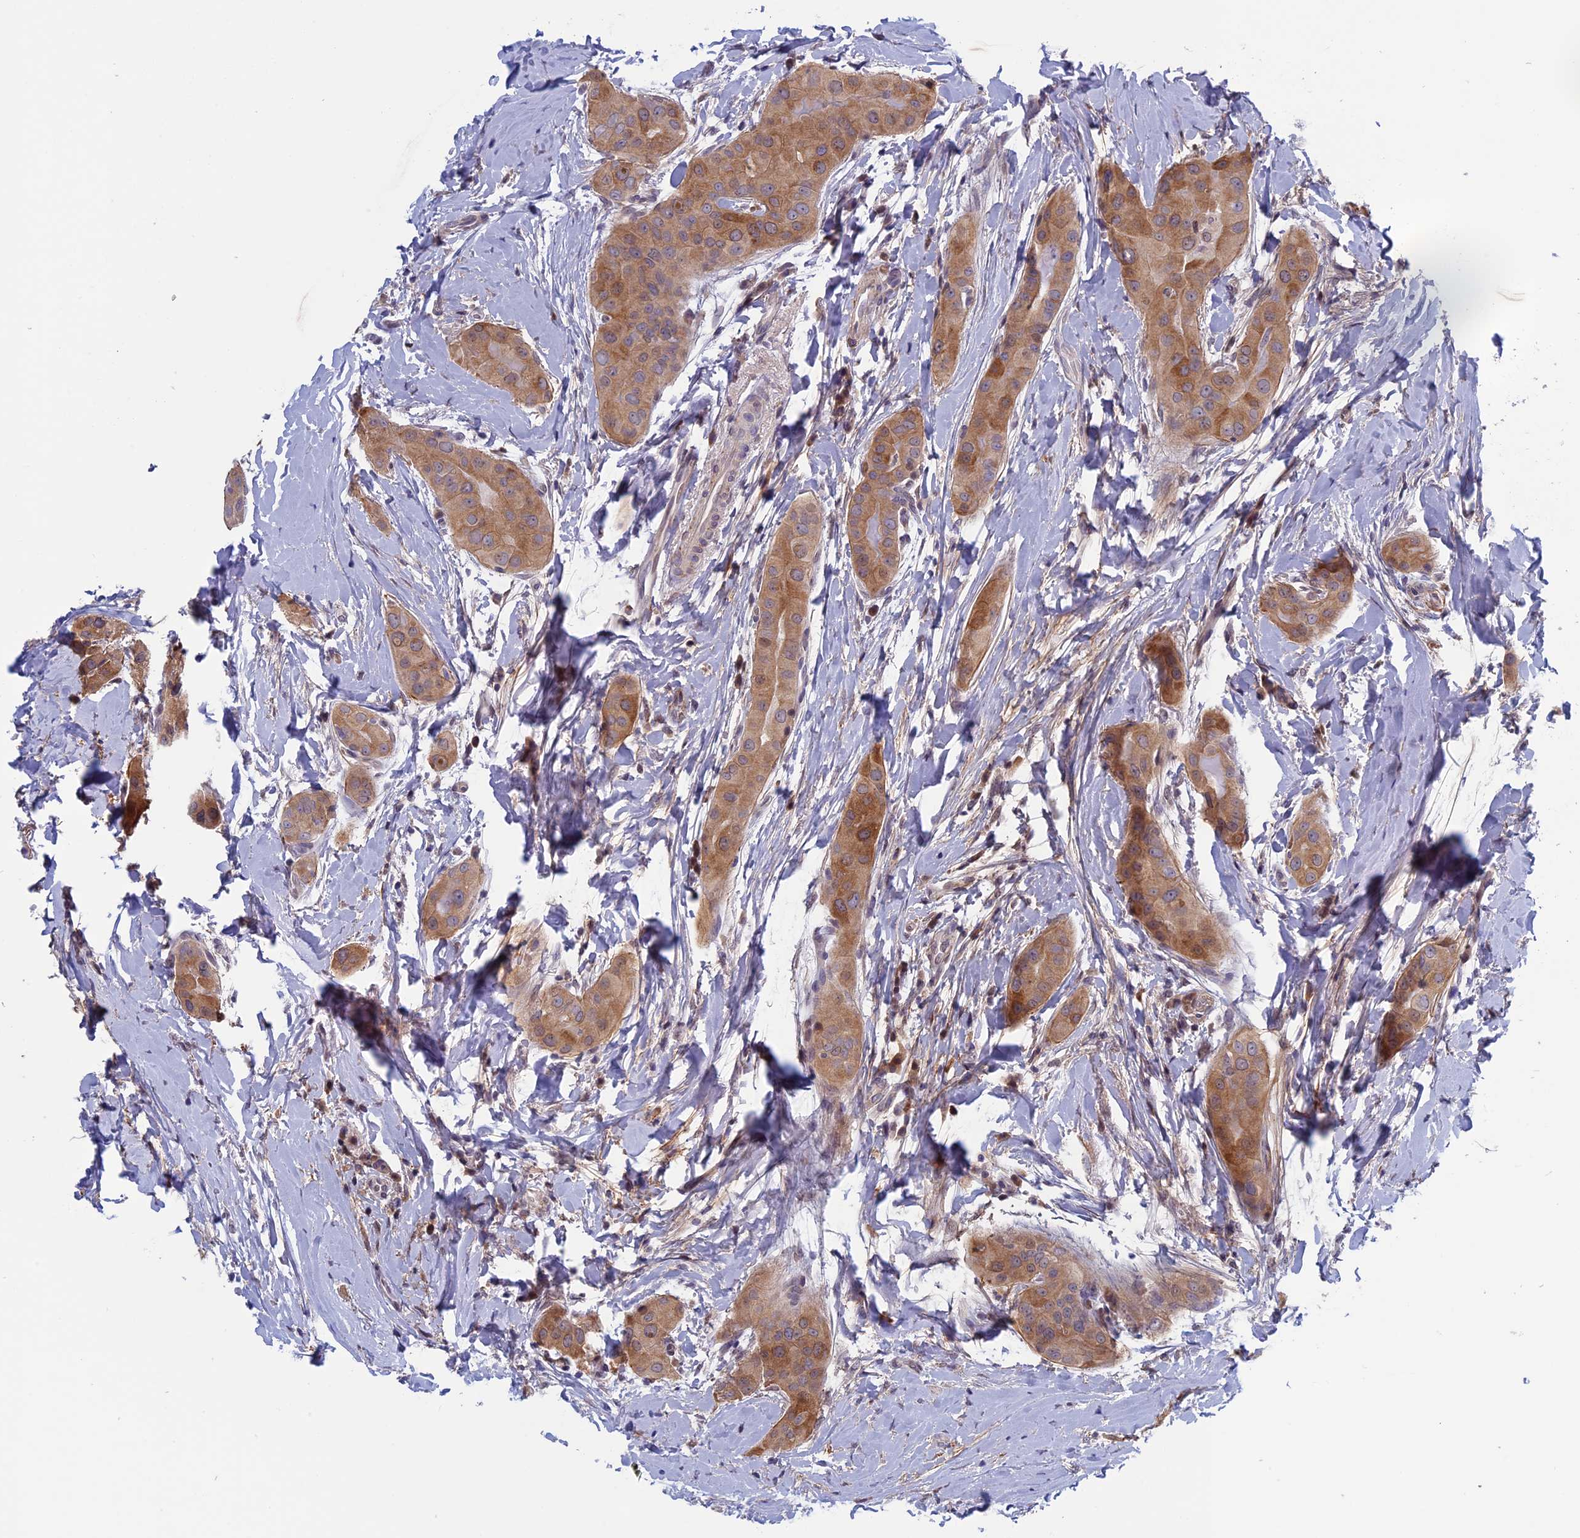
{"staining": {"intensity": "moderate", "quantity": ">75%", "location": "cytoplasmic/membranous"}, "tissue": "thyroid cancer", "cell_type": "Tumor cells", "image_type": "cancer", "snomed": [{"axis": "morphology", "description": "Papillary adenocarcinoma, NOS"}, {"axis": "topography", "description": "Thyroid gland"}], "caption": "Protein expression analysis of human thyroid papillary adenocarcinoma reveals moderate cytoplasmic/membranous positivity in about >75% of tumor cells. (DAB IHC, brown staining for protein, blue staining for nuclei).", "gene": "FADS1", "patient": {"sex": "male", "age": 33}}